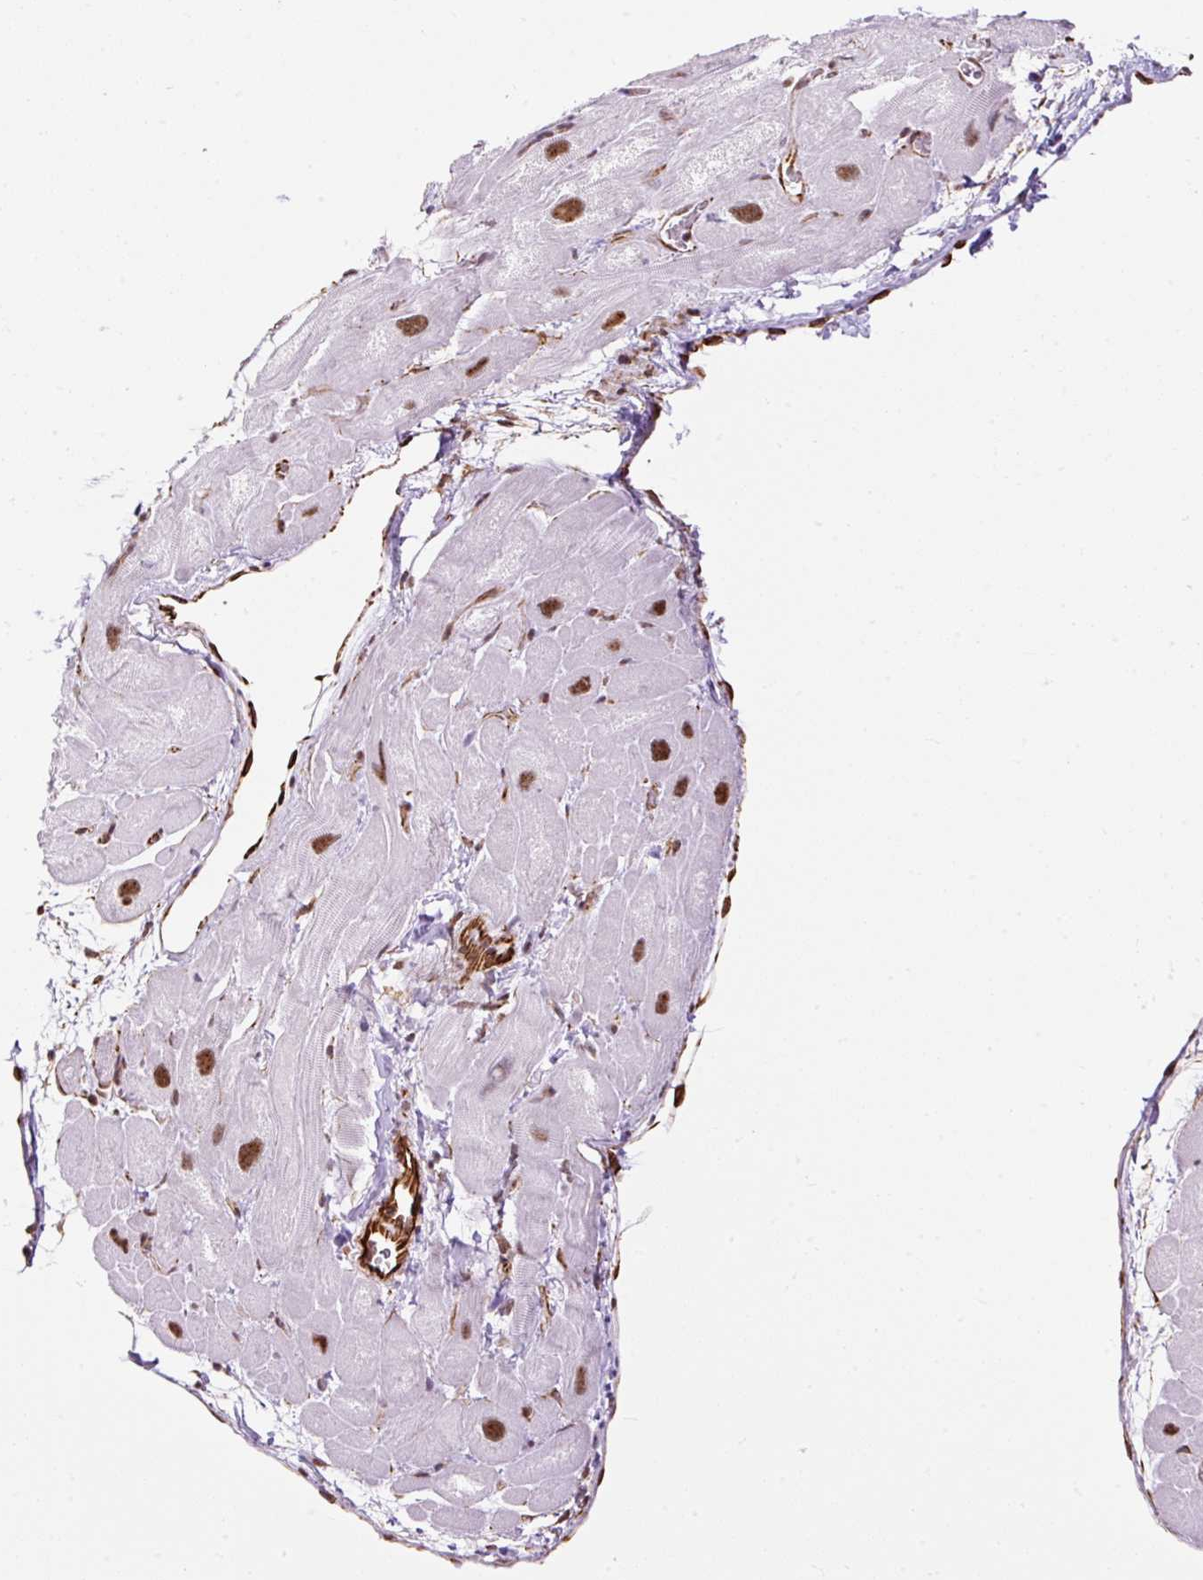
{"staining": {"intensity": "strong", "quantity": ">75%", "location": "nuclear"}, "tissue": "heart muscle", "cell_type": "Cardiomyocytes", "image_type": "normal", "snomed": [{"axis": "morphology", "description": "Normal tissue, NOS"}, {"axis": "topography", "description": "Heart"}], "caption": "This is a histology image of IHC staining of benign heart muscle, which shows strong positivity in the nuclear of cardiomyocytes.", "gene": "FMC1", "patient": {"sex": "male", "age": 49}}